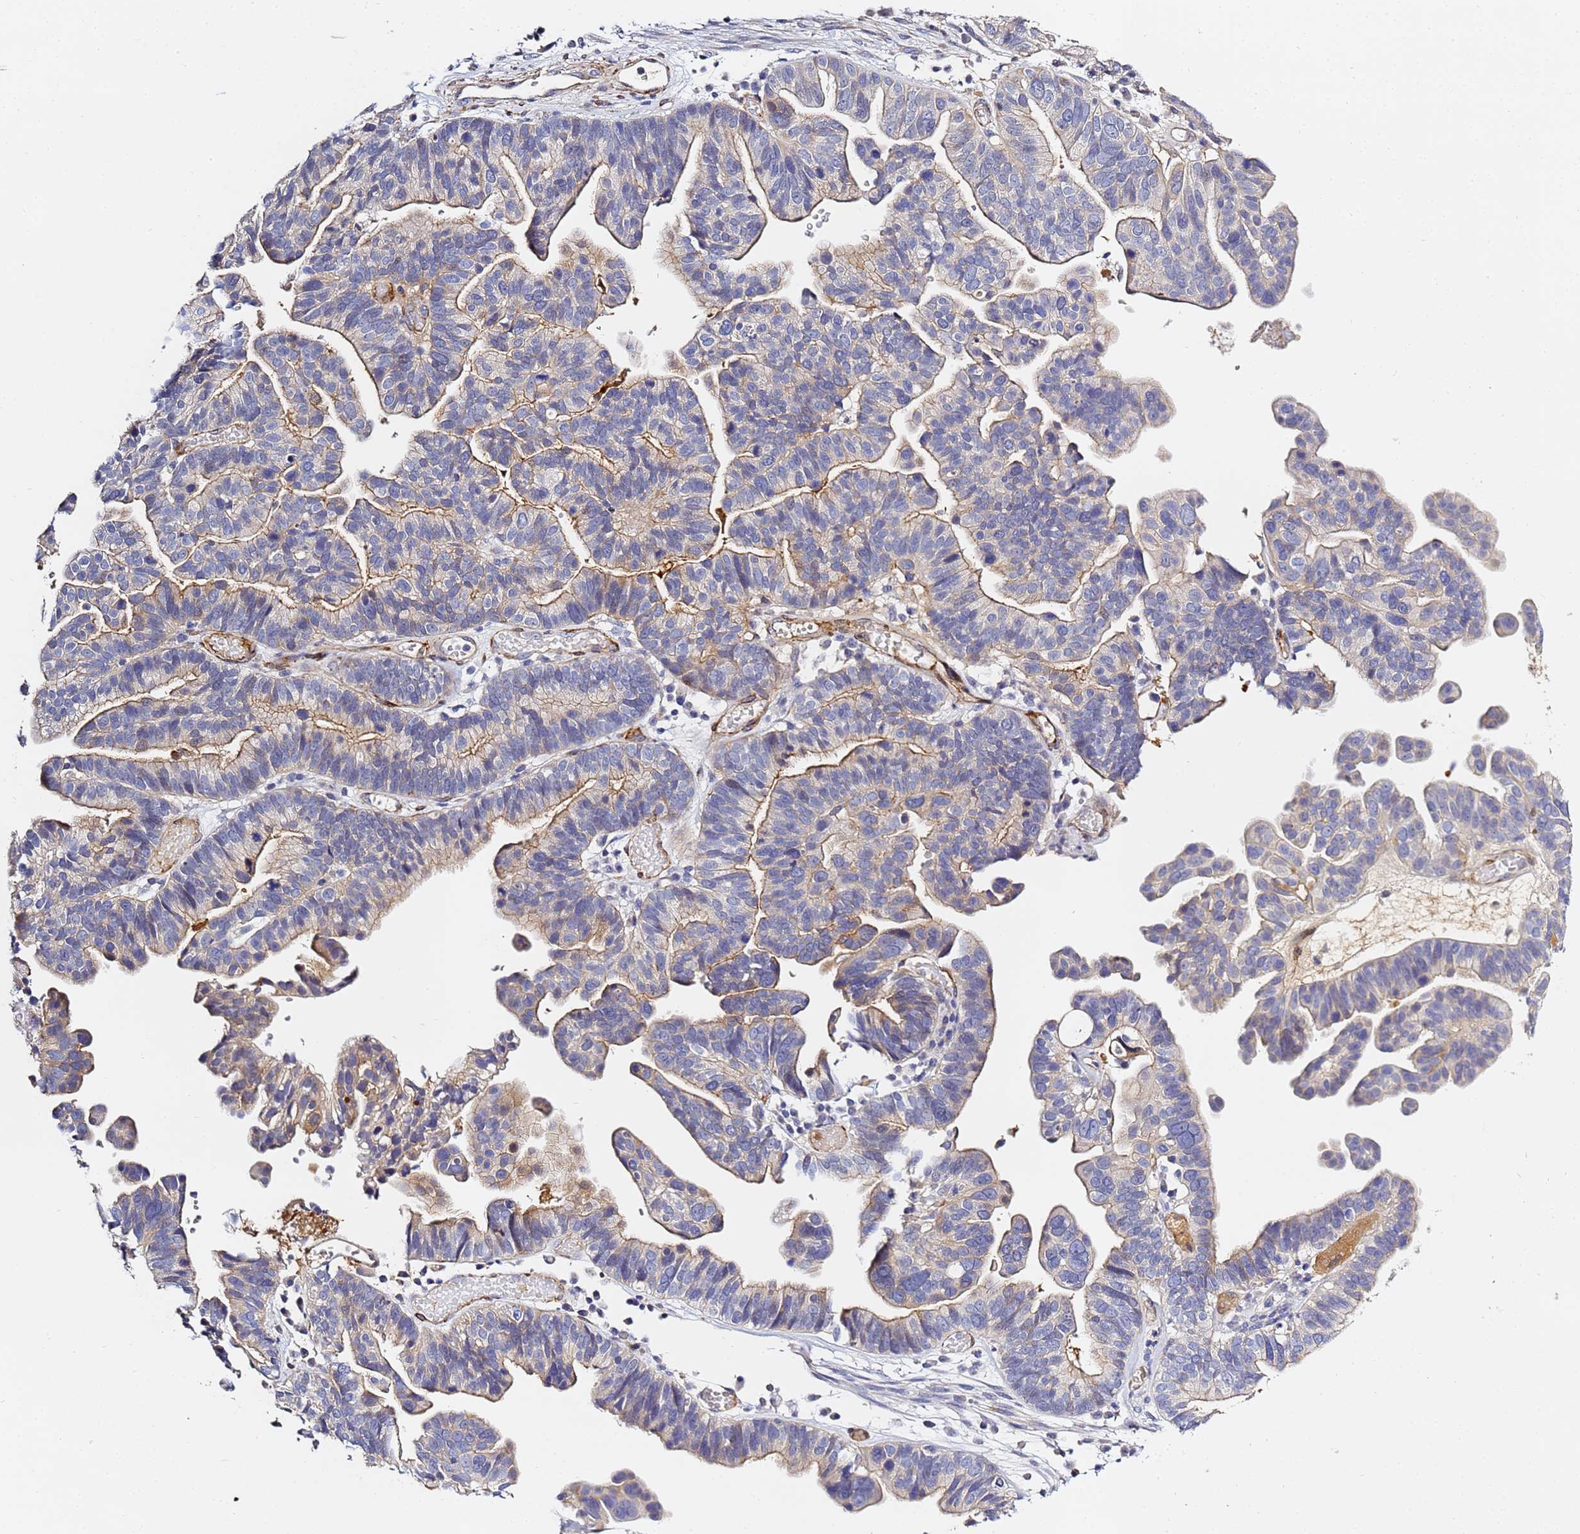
{"staining": {"intensity": "moderate", "quantity": "25%-75%", "location": "cytoplasmic/membranous"}, "tissue": "ovarian cancer", "cell_type": "Tumor cells", "image_type": "cancer", "snomed": [{"axis": "morphology", "description": "Cystadenocarcinoma, serous, NOS"}, {"axis": "topography", "description": "Ovary"}], "caption": "Human ovarian cancer stained for a protein (brown) reveals moderate cytoplasmic/membranous positive expression in approximately 25%-75% of tumor cells.", "gene": "CFH", "patient": {"sex": "female", "age": 56}}